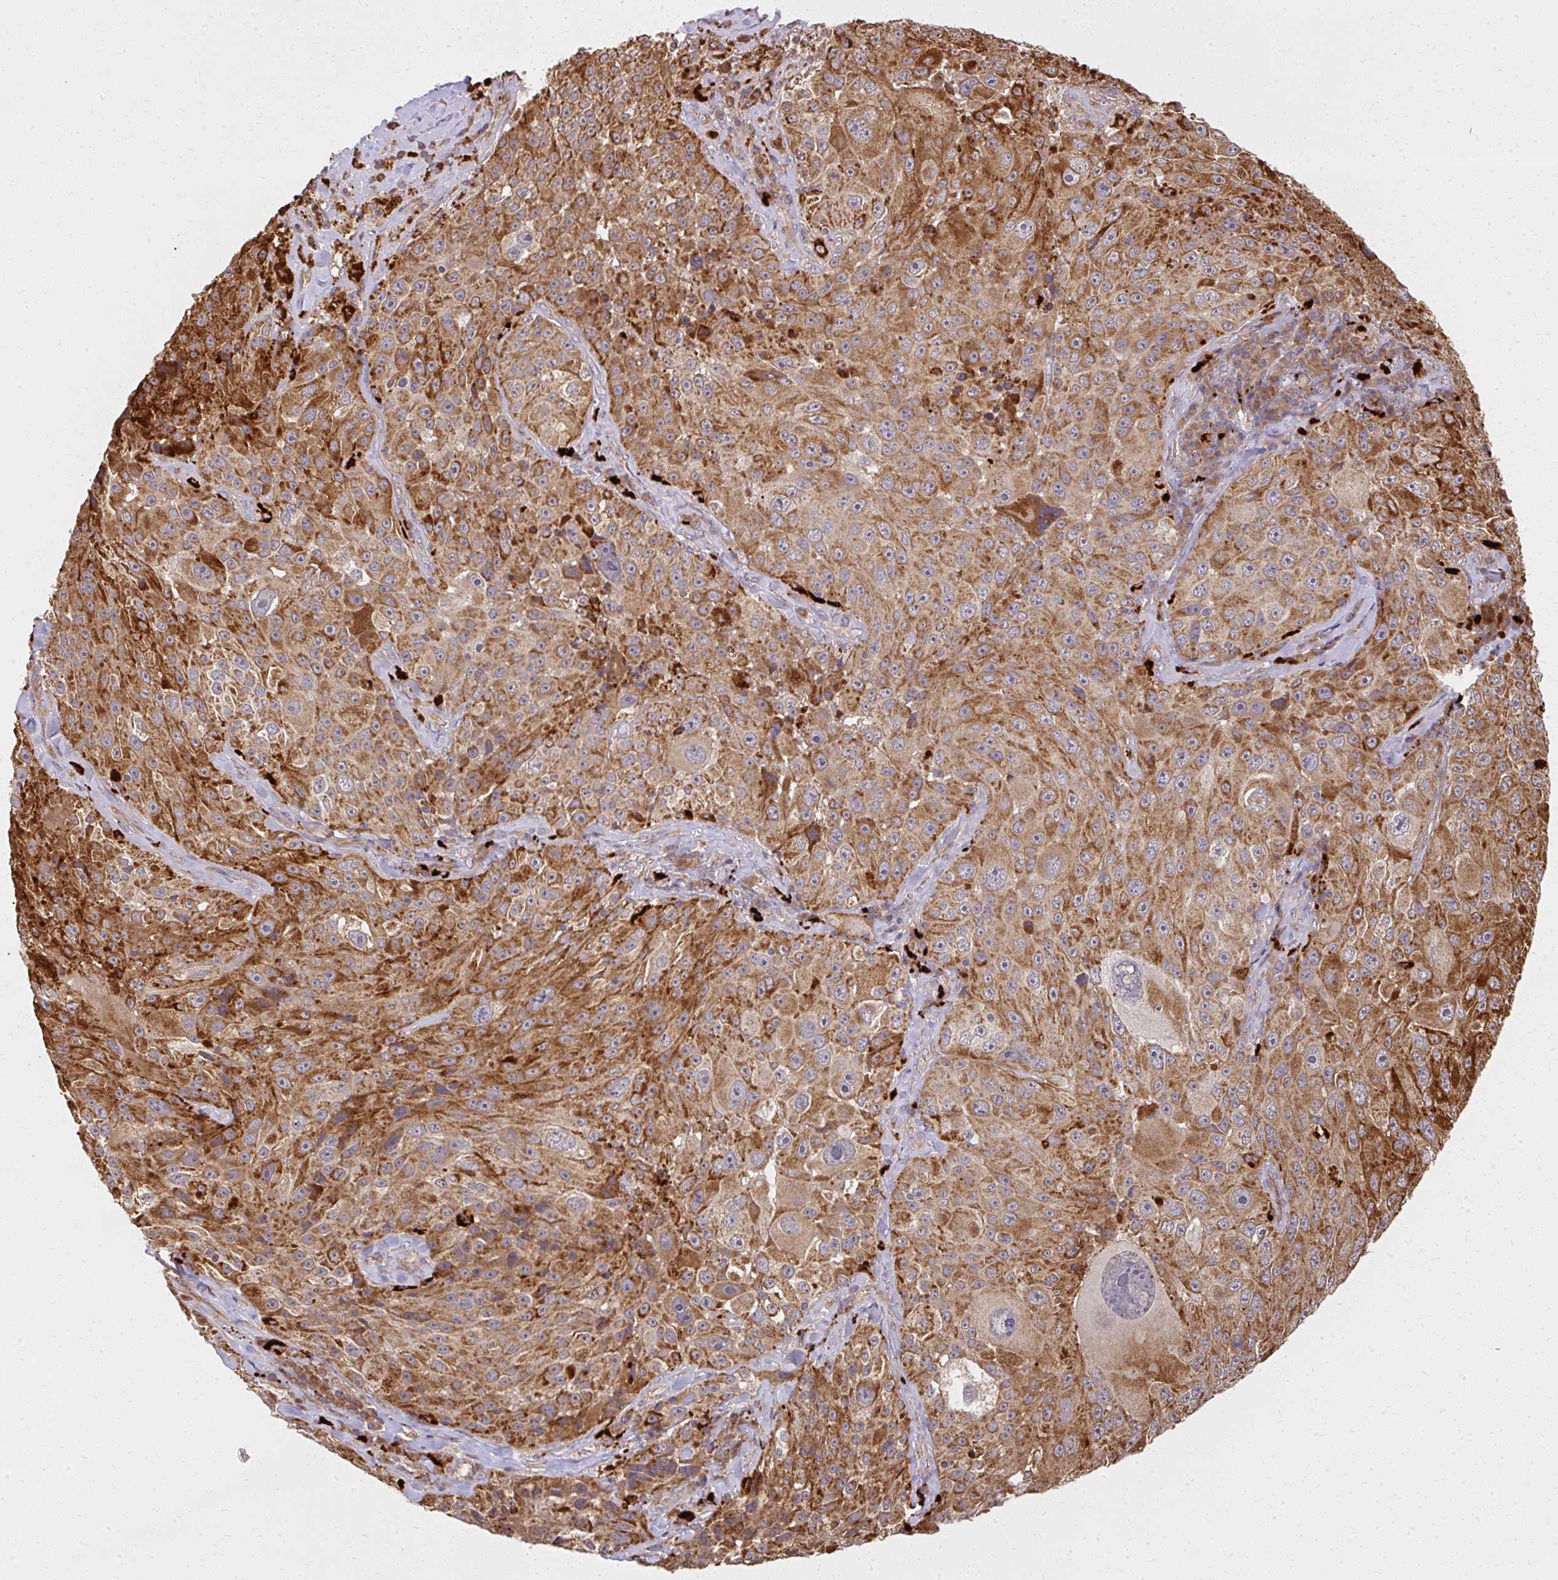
{"staining": {"intensity": "strong", "quantity": ">75%", "location": "cytoplasmic/membranous"}, "tissue": "melanoma", "cell_type": "Tumor cells", "image_type": "cancer", "snomed": [{"axis": "morphology", "description": "Malignant melanoma, Metastatic site"}, {"axis": "topography", "description": "Lymph node"}], "caption": "An immunohistochemistry (IHC) histopathology image of tumor tissue is shown. Protein staining in brown labels strong cytoplasmic/membranous positivity in melanoma within tumor cells.", "gene": "GNS", "patient": {"sex": "male", "age": 62}}